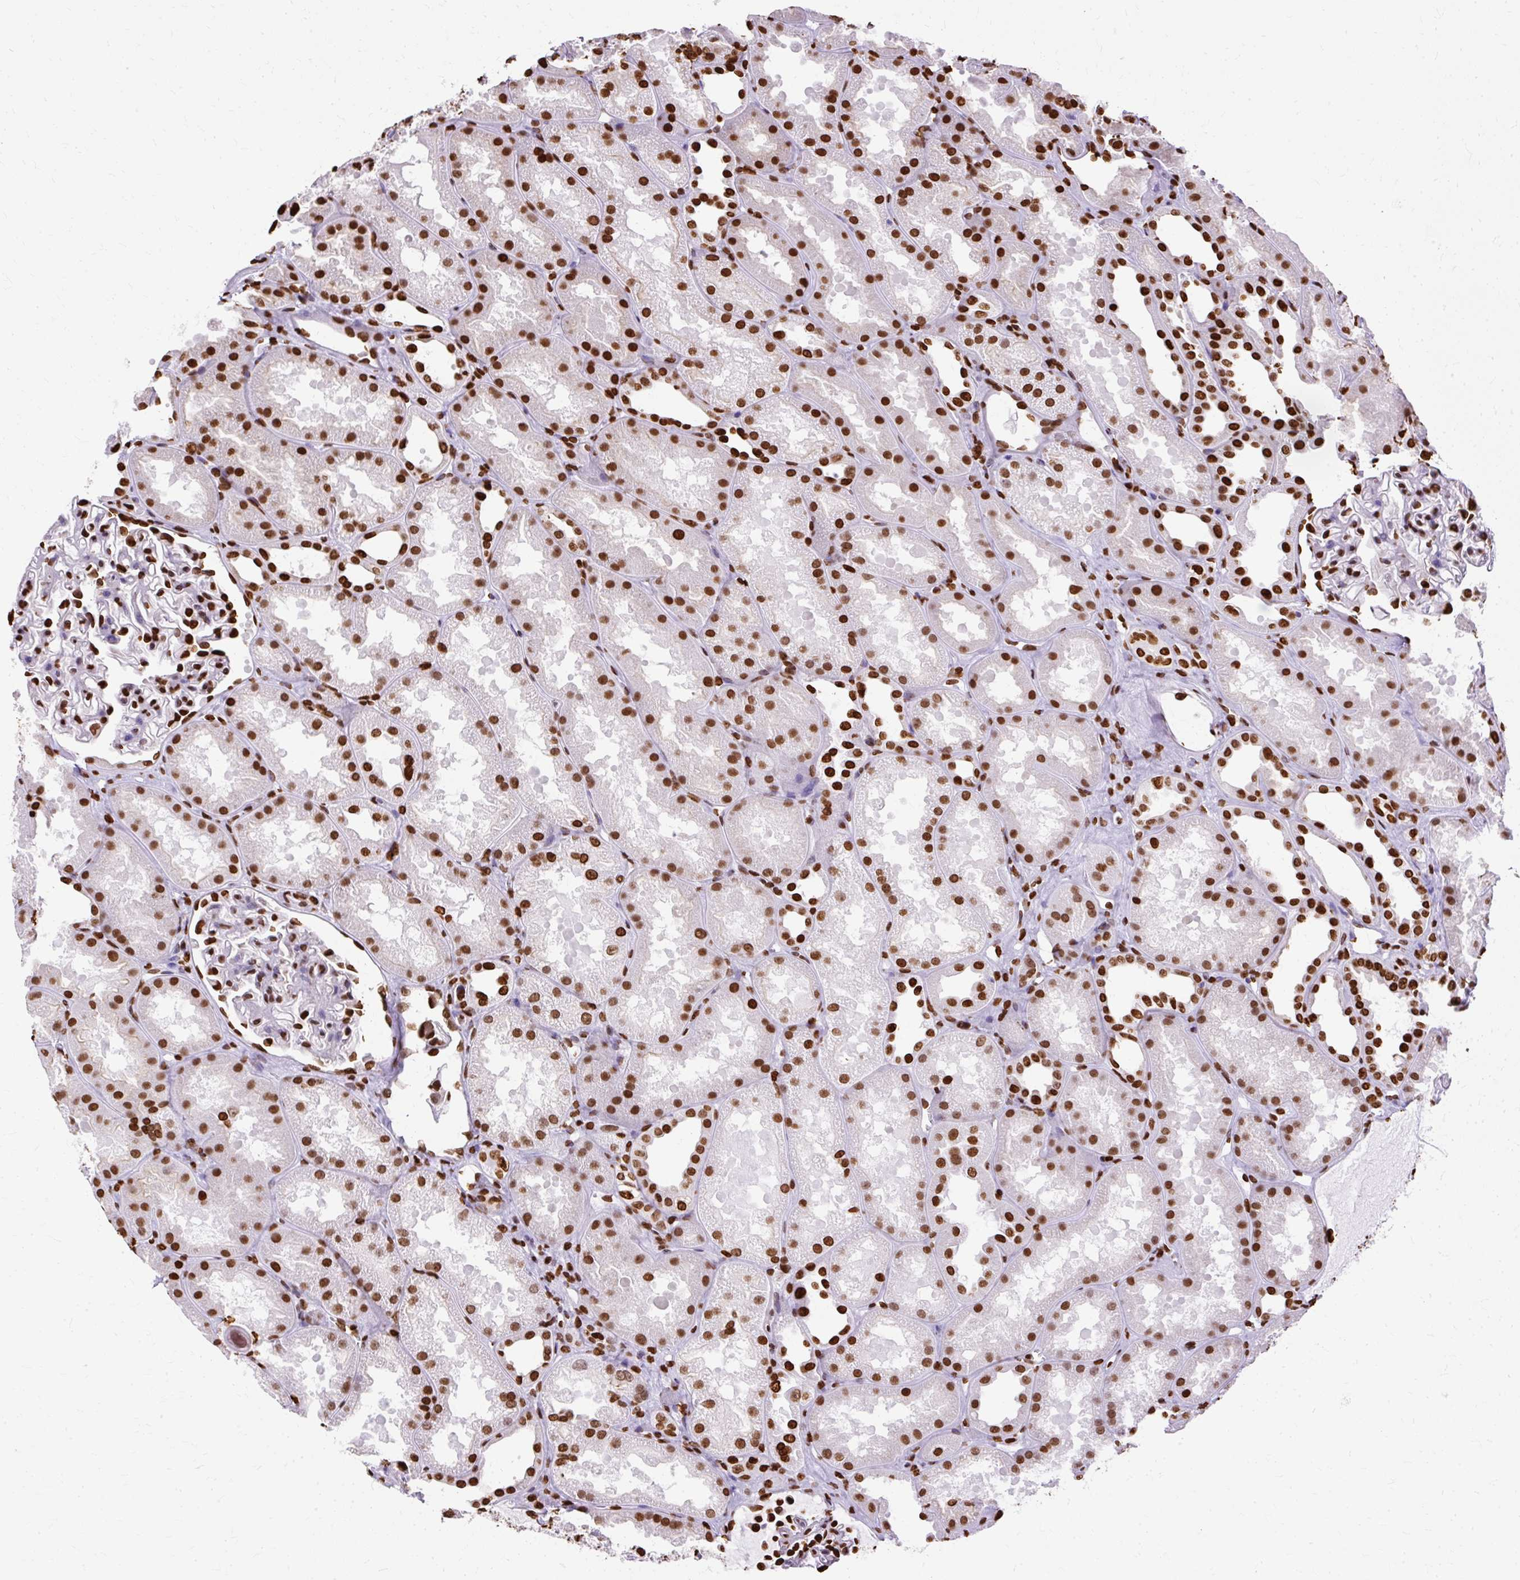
{"staining": {"intensity": "strong", "quantity": ">75%", "location": "nuclear"}, "tissue": "kidney", "cell_type": "Cells in glomeruli", "image_type": "normal", "snomed": [{"axis": "morphology", "description": "Normal tissue, NOS"}, {"axis": "topography", "description": "Kidney"}], "caption": "A brown stain highlights strong nuclear positivity of a protein in cells in glomeruli of unremarkable human kidney.", "gene": "TMEM184C", "patient": {"sex": "male", "age": 61}}